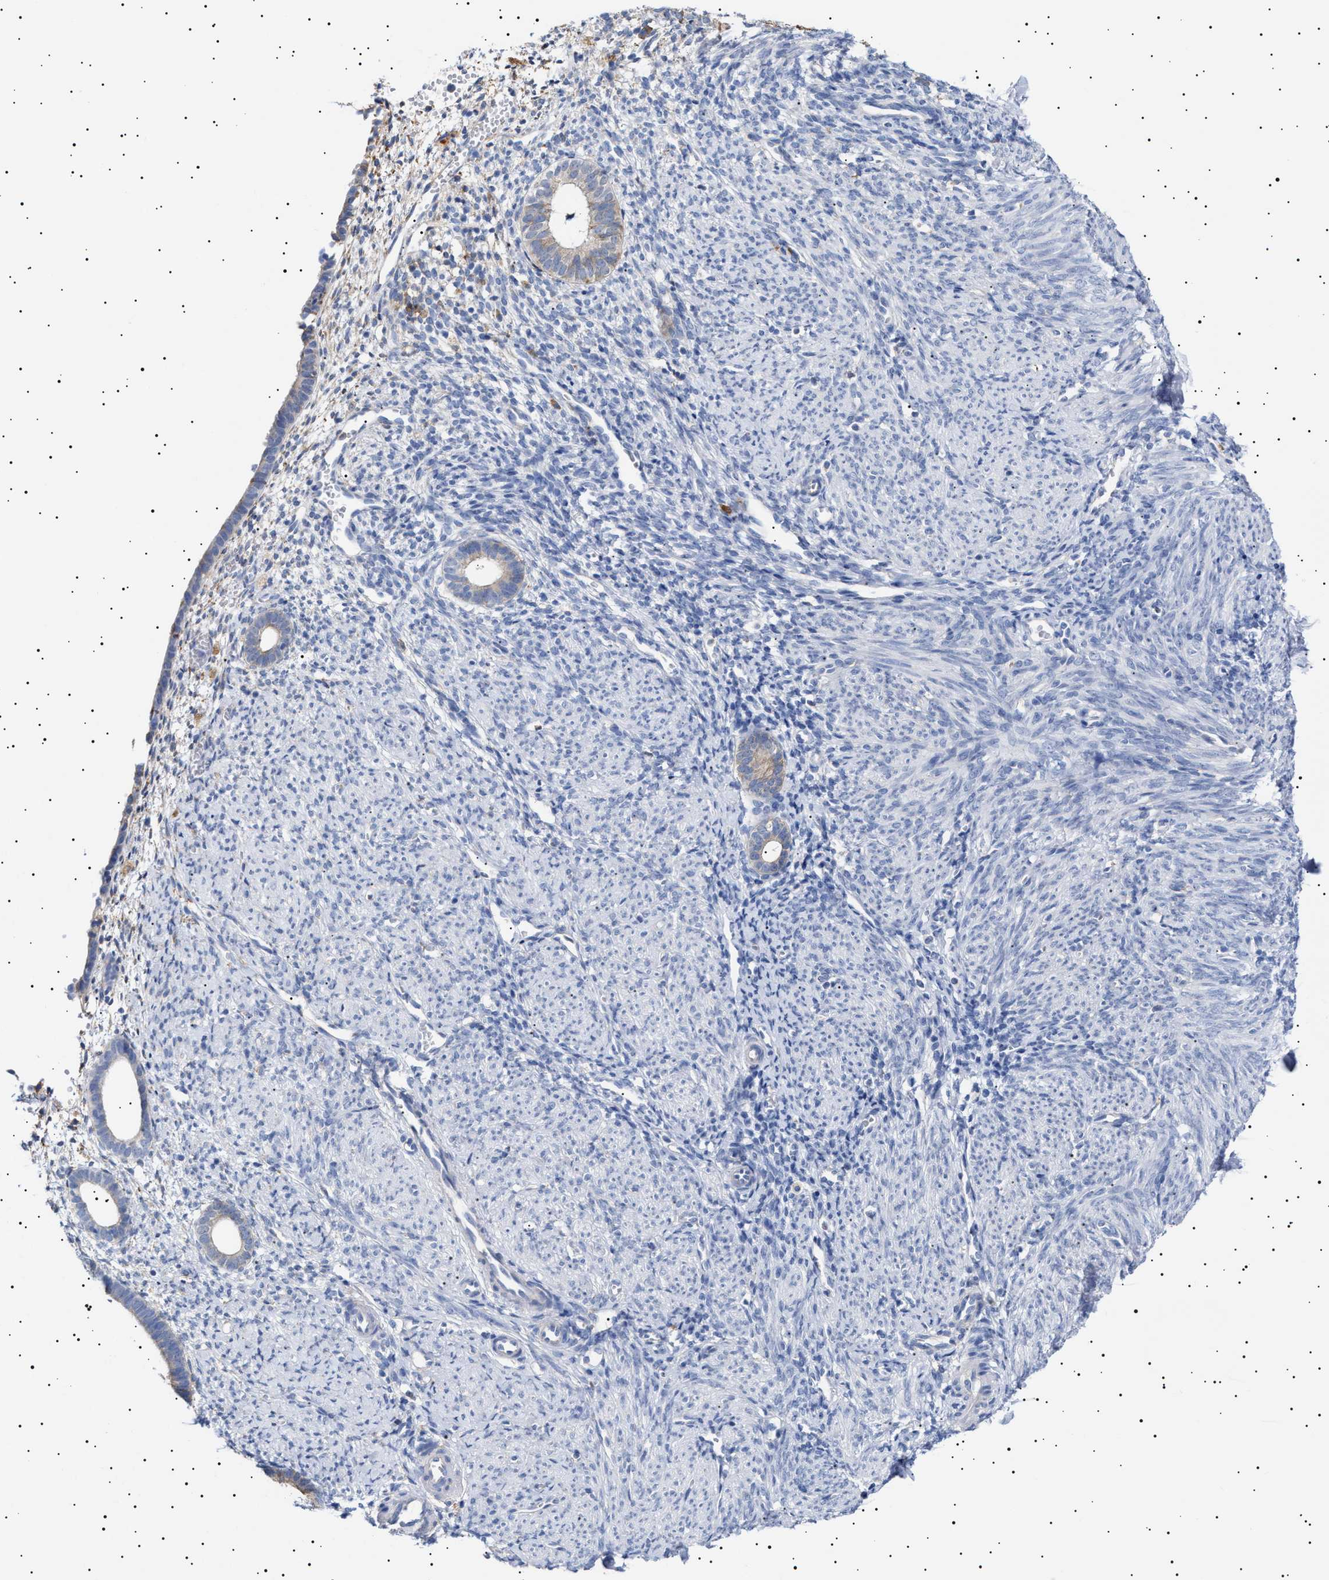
{"staining": {"intensity": "negative", "quantity": "none", "location": "none"}, "tissue": "endometrium", "cell_type": "Cells in endometrial stroma", "image_type": "normal", "snomed": [{"axis": "morphology", "description": "Normal tissue, NOS"}, {"axis": "morphology", "description": "Adenocarcinoma, NOS"}, {"axis": "topography", "description": "Endometrium"}], "caption": "This is an immunohistochemistry (IHC) histopathology image of benign endometrium. There is no staining in cells in endometrial stroma.", "gene": "ERCC6L2", "patient": {"sex": "female", "age": 57}}